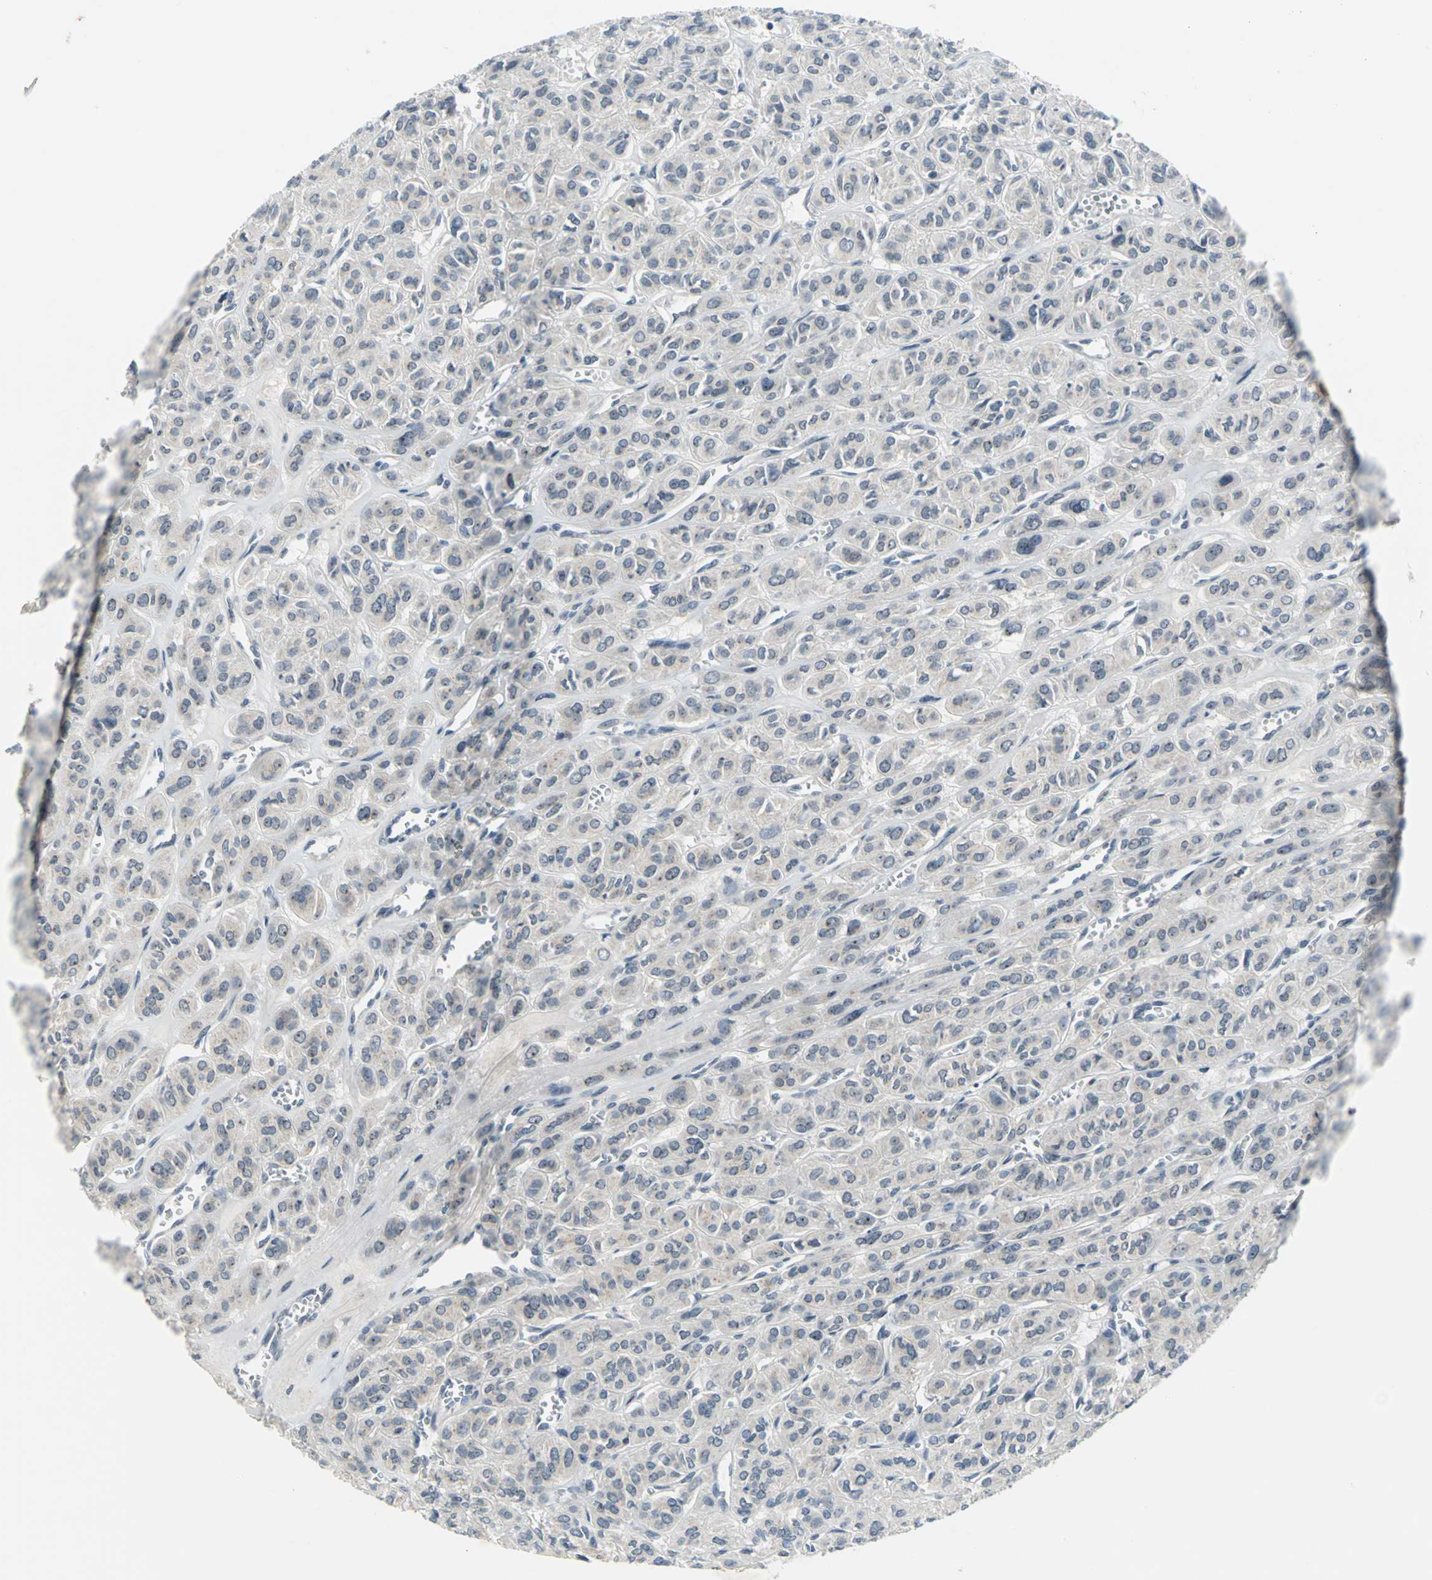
{"staining": {"intensity": "moderate", "quantity": "<25%", "location": "nuclear"}, "tissue": "thyroid cancer", "cell_type": "Tumor cells", "image_type": "cancer", "snomed": [{"axis": "morphology", "description": "Follicular adenoma carcinoma, NOS"}, {"axis": "topography", "description": "Thyroid gland"}], "caption": "This is a histology image of IHC staining of thyroid cancer (follicular adenoma carcinoma), which shows moderate expression in the nuclear of tumor cells.", "gene": "MYBBP1A", "patient": {"sex": "female", "age": 71}}